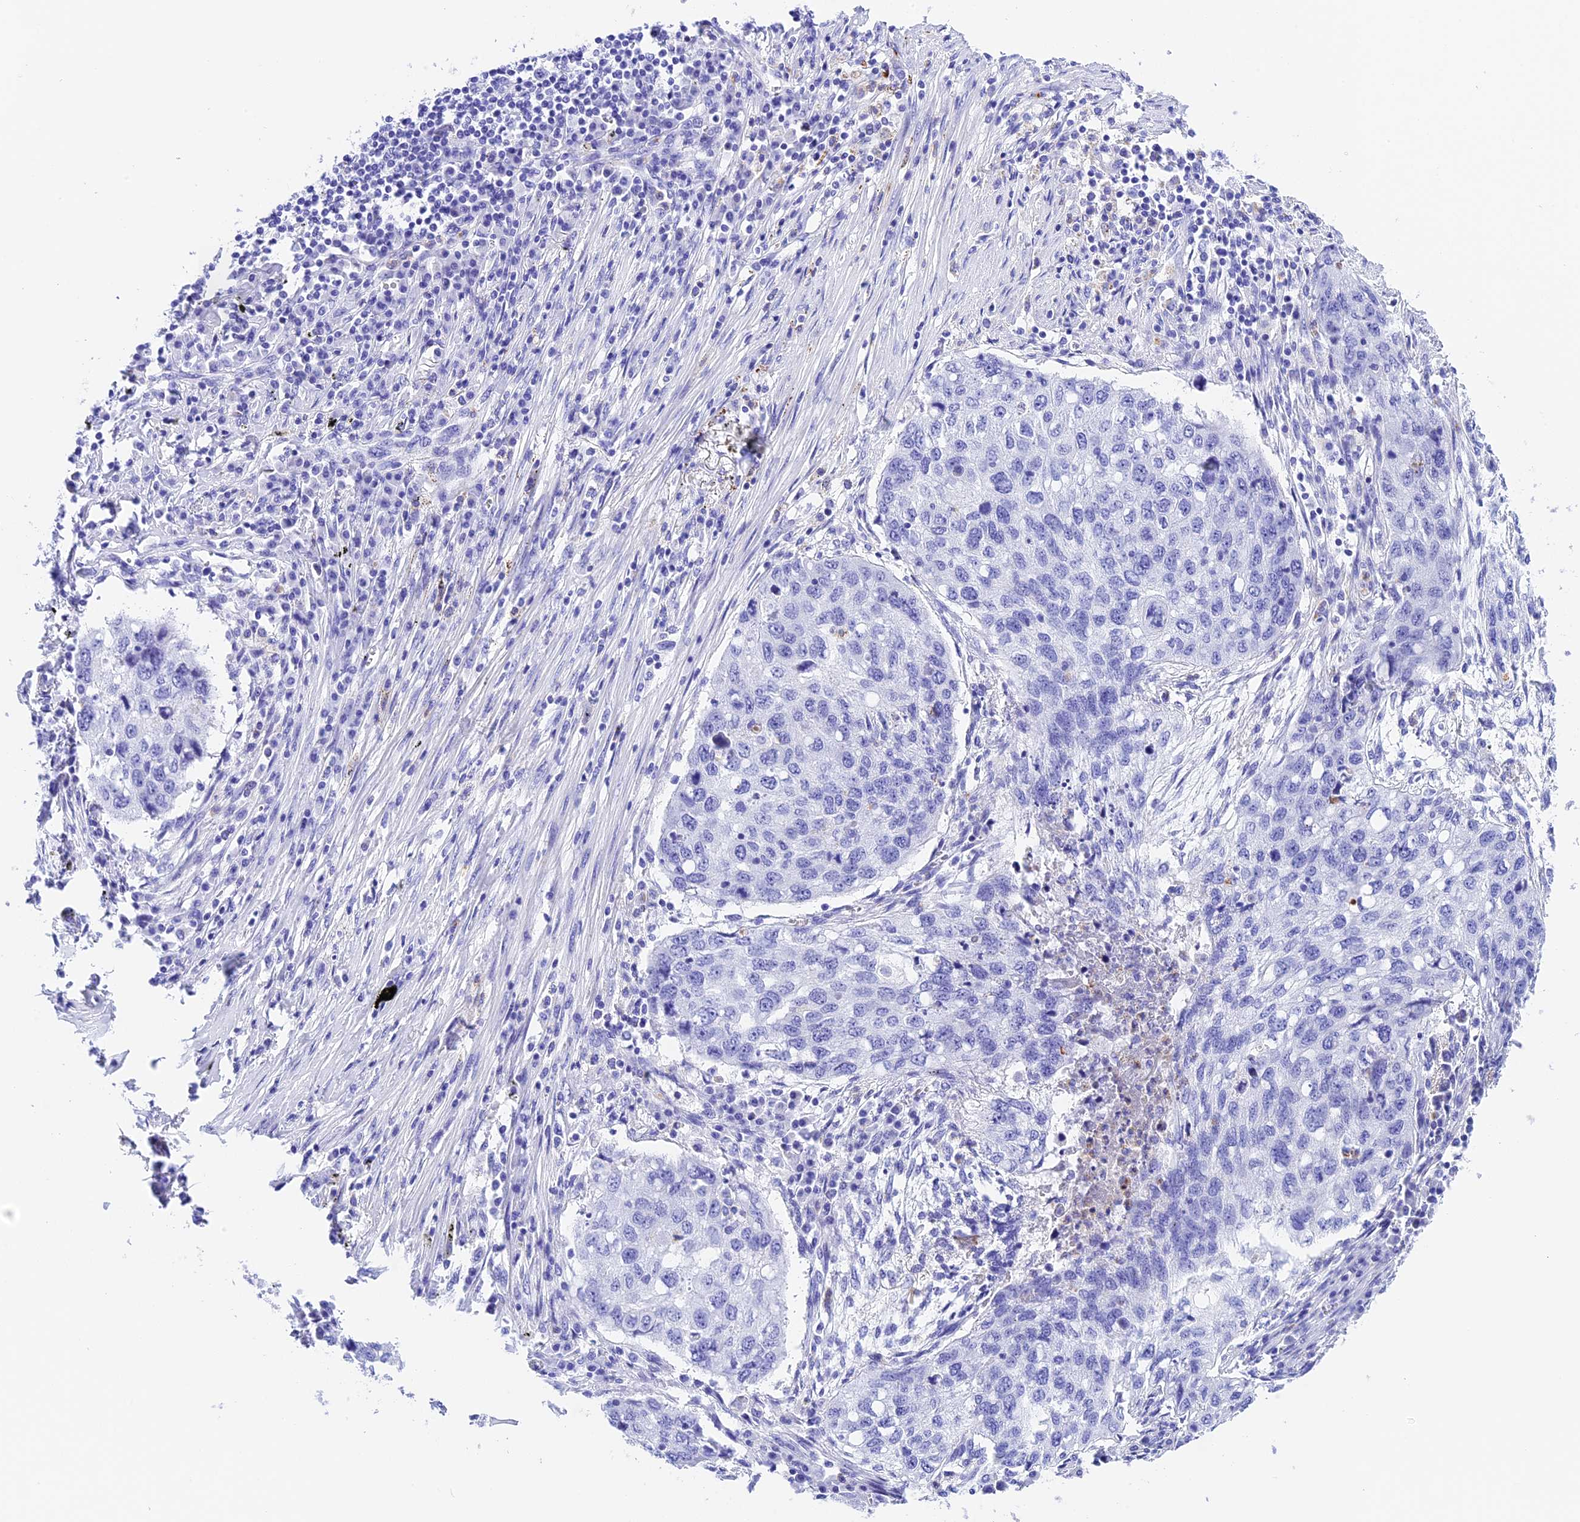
{"staining": {"intensity": "negative", "quantity": "none", "location": "none"}, "tissue": "lung cancer", "cell_type": "Tumor cells", "image_type": "cancer", "snomed": [{"axis": "morphology", "description": "Squamous cell carcinoma, NOS"}, {"axis": "topography", "description": "Lung"}], "caption": "IHC micrograph of human lung squamous cell carcinoma stained for a protein (brown), which exhibits no expression in tumor cells.", "gene": "PSG11", "patient": {"sex": "female", "age": 63}}